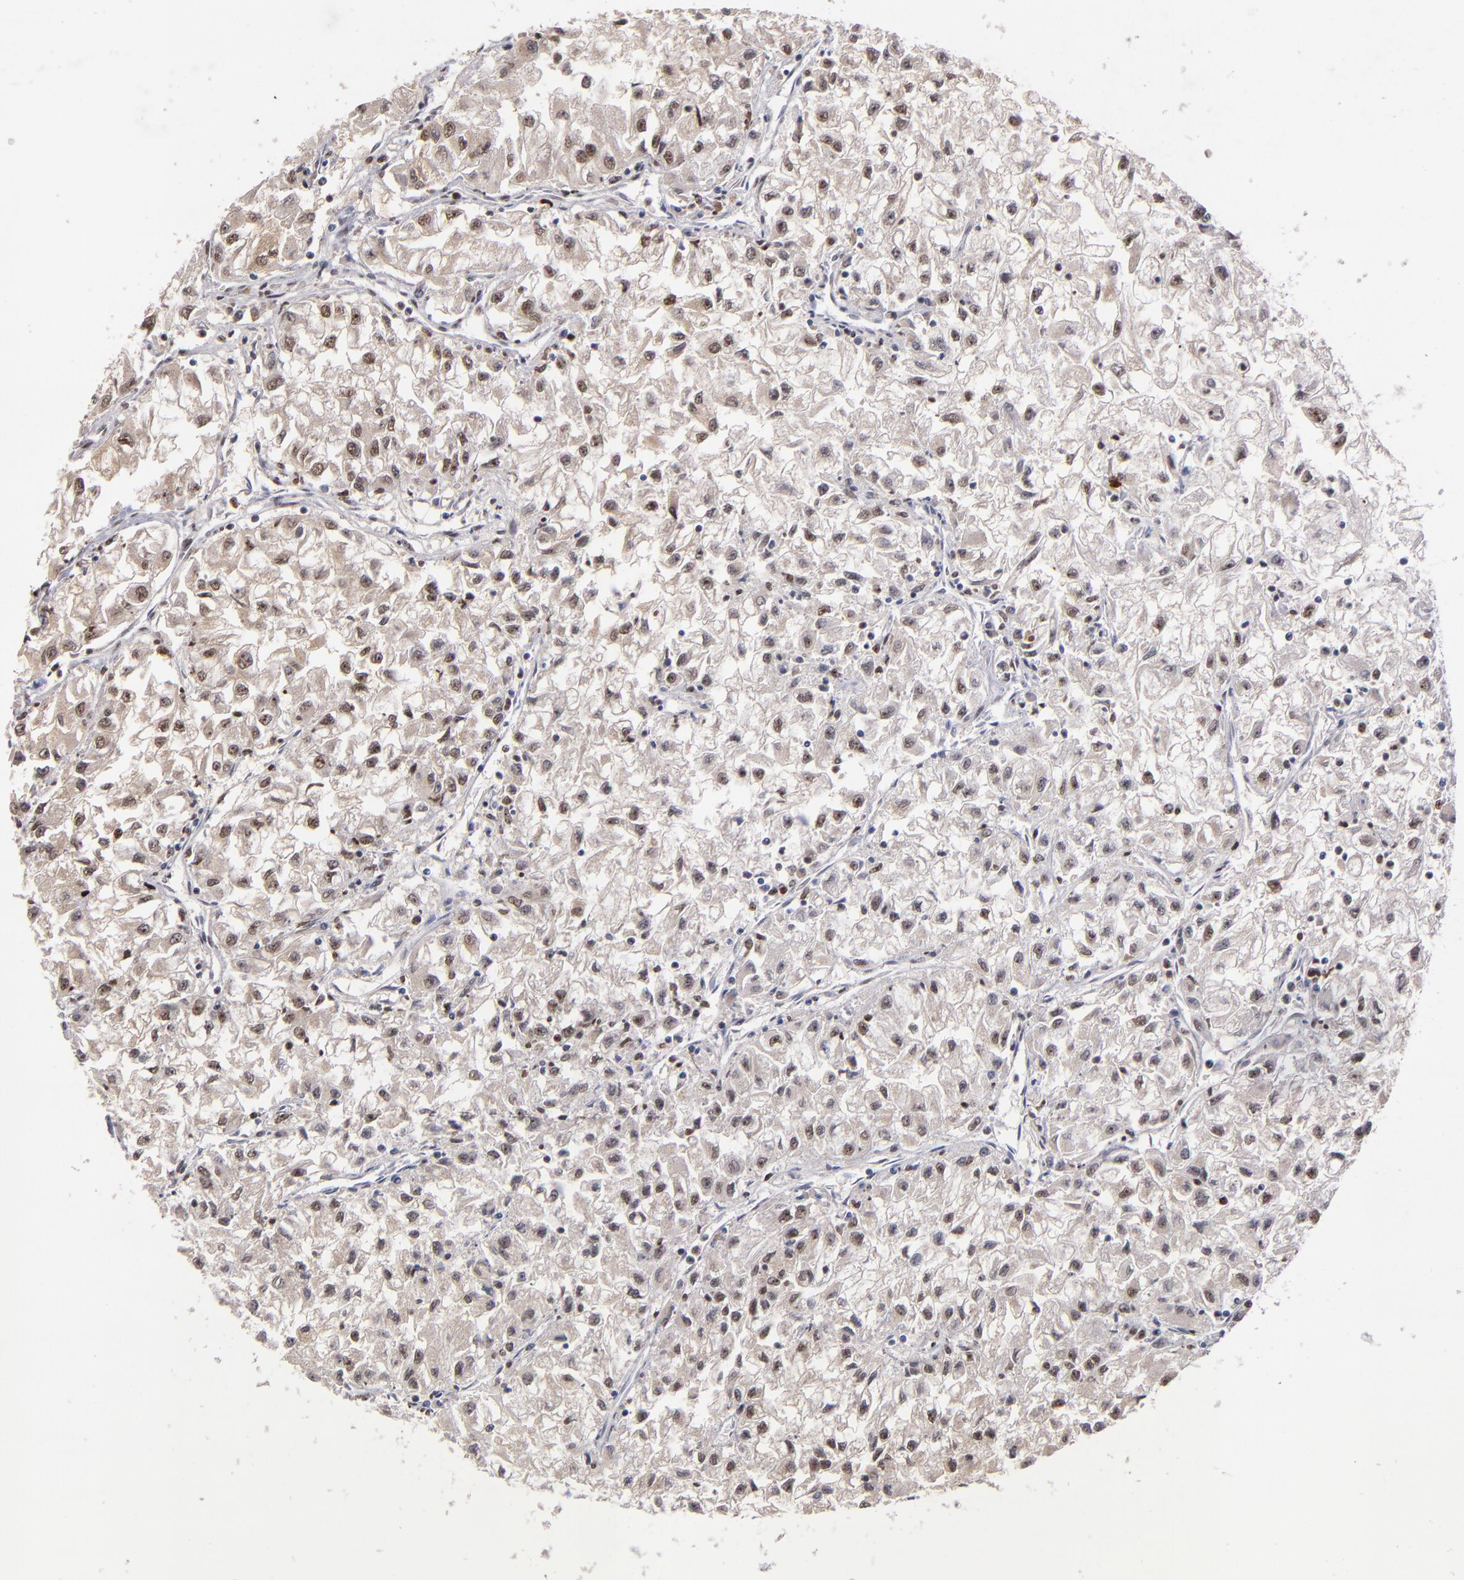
{"staining": {"intensity": "weak", "quantity": ">75%", "location": "cytoplasmic/membranous,nuclear"}, "tissue": "renal cancer", "cell_type": "Tumor cells", "image_type": "cancer", "snomed": [{"axis": "morphology", "description": "Adenocarcinoma, NOS"}, {"axis": "topography", "description": "Kidney"}], "caption": "This photomicrograph reveals renal adenocarcinoma stained with IHC to label a protein in brown. The cytoplasmic/membranous and nuclear of tumor cells show weak positivity for the protein. Nuclei are counter-stained blue.", "gene": "PCNX4", "patient": {"sex": "male", "age": 59}}